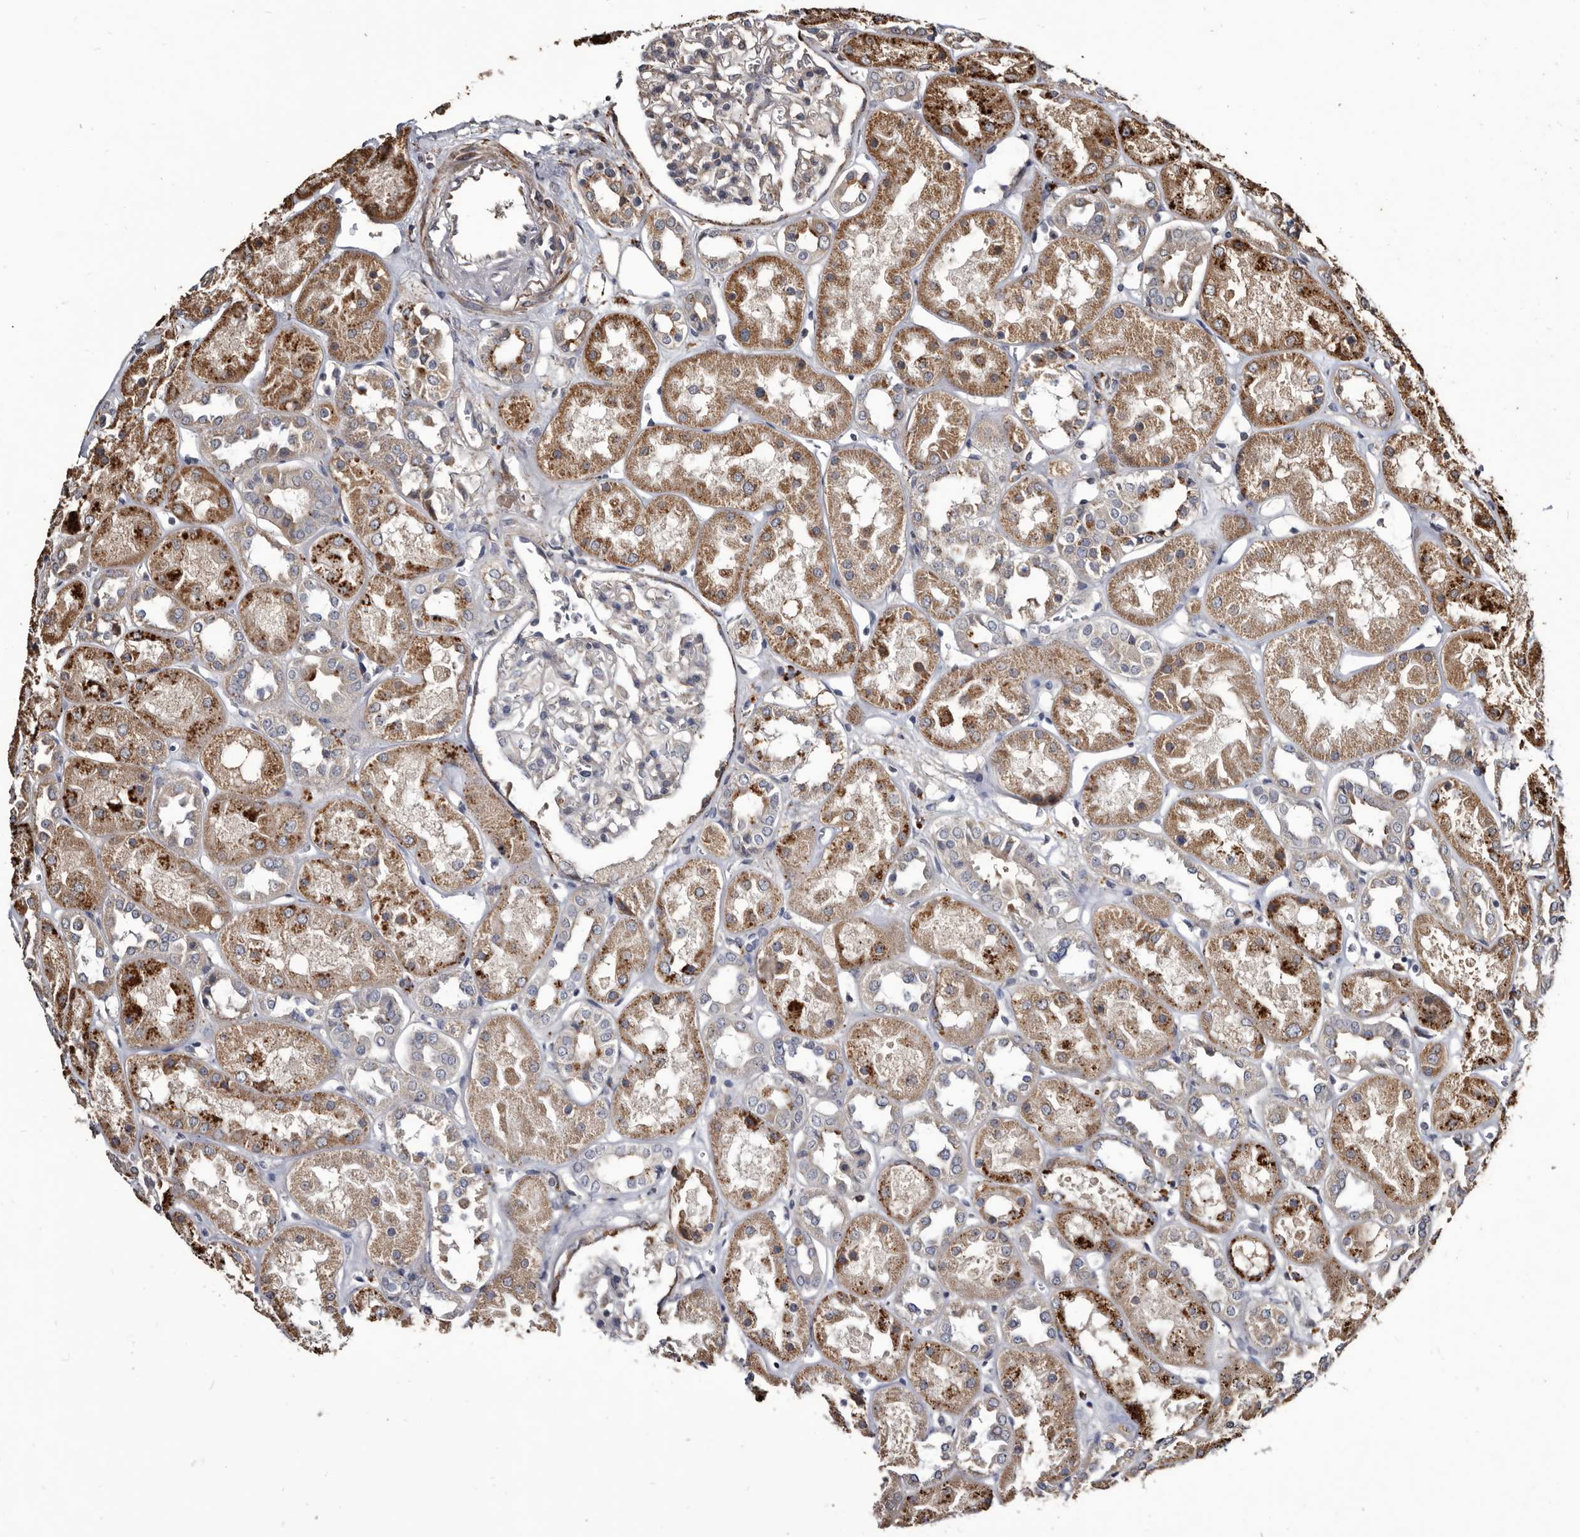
{"staining": {"intensity": "negative", "quantity": "none", "location": "none"}, "tissue": "kidney", "cell_type": "Cells in glomeruli", "image_type": "normal", "snomed": [{"axis": "morphology", "description": "Normal tissue, NOS"}, {"axis": "topography", "description": "Kidney"}], "caption": "Protein analysis of benign kidney displays no significant staining in cells in glomeruli.", "gene": "CTSA", "patient": {"sex": "male", "age": 70}}